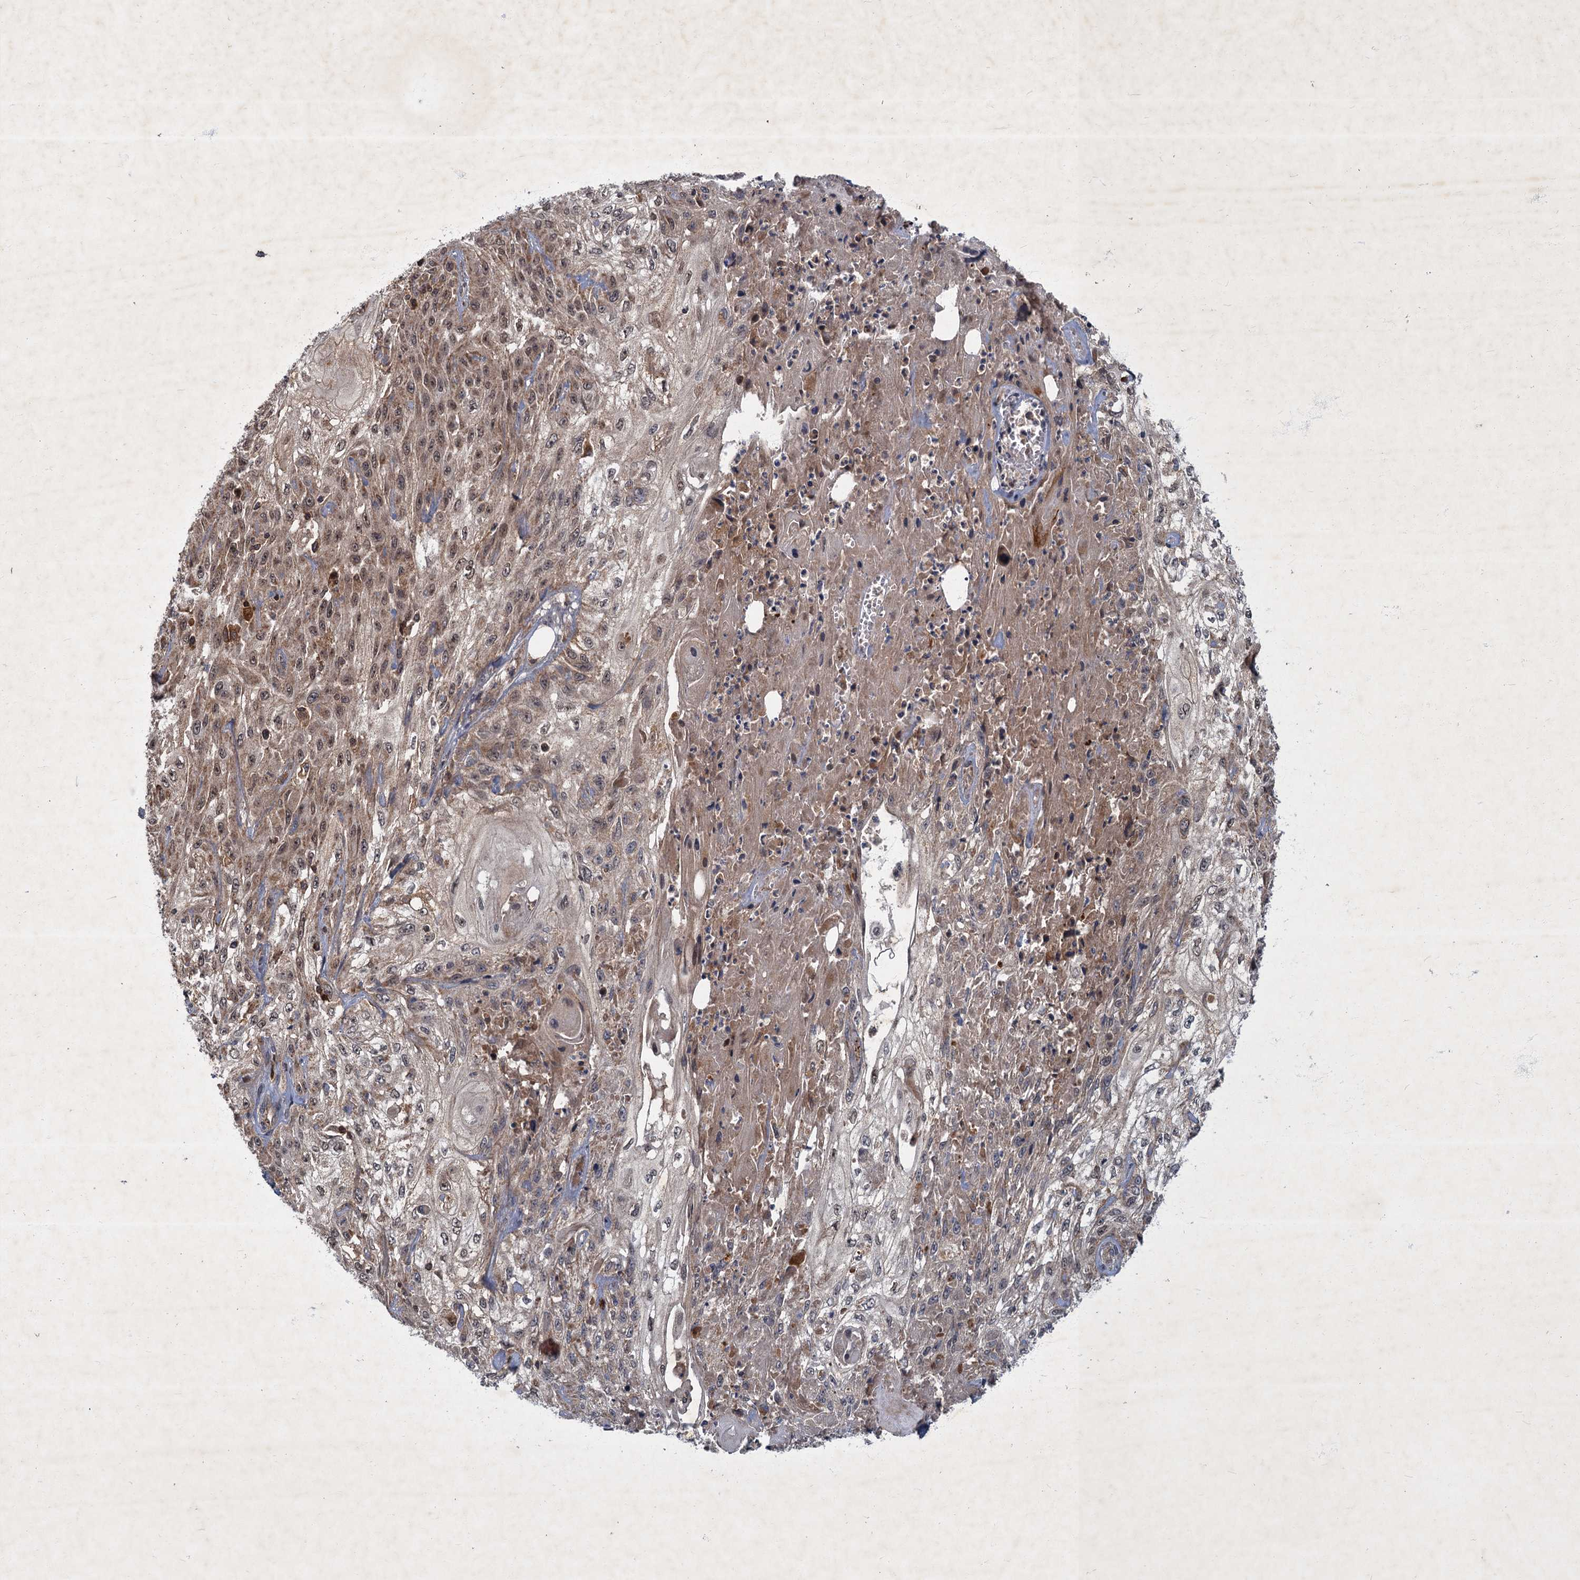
{"staining": {"intensity": "weak", "quantity": ">75%", "location": "cytoplasmic/membranous,nuclear"}, "tissue": "skin cancer", "cell_type": "Tumor cells", "image_type": "cancer", "snomed": [{"axis": "morphology", "description": "Squamous cell carcinoma, NOS"}, {"axis": "morphology", "description": "Squamous cell carcinoma, metastatic, NOS"}, {"axis": "topography", "description": "Skin"}, {"axis": "topography", "description": "Lymph node"}], "caption": "This micrograph displays immunohistochemistry staining of skin cancer, with low weak cytoplasmic/membranous and nuclear positivity in about >75% of tumor cells.", "gene": "SLC11A2", "patient": {"sex": "male", "age": 75}}